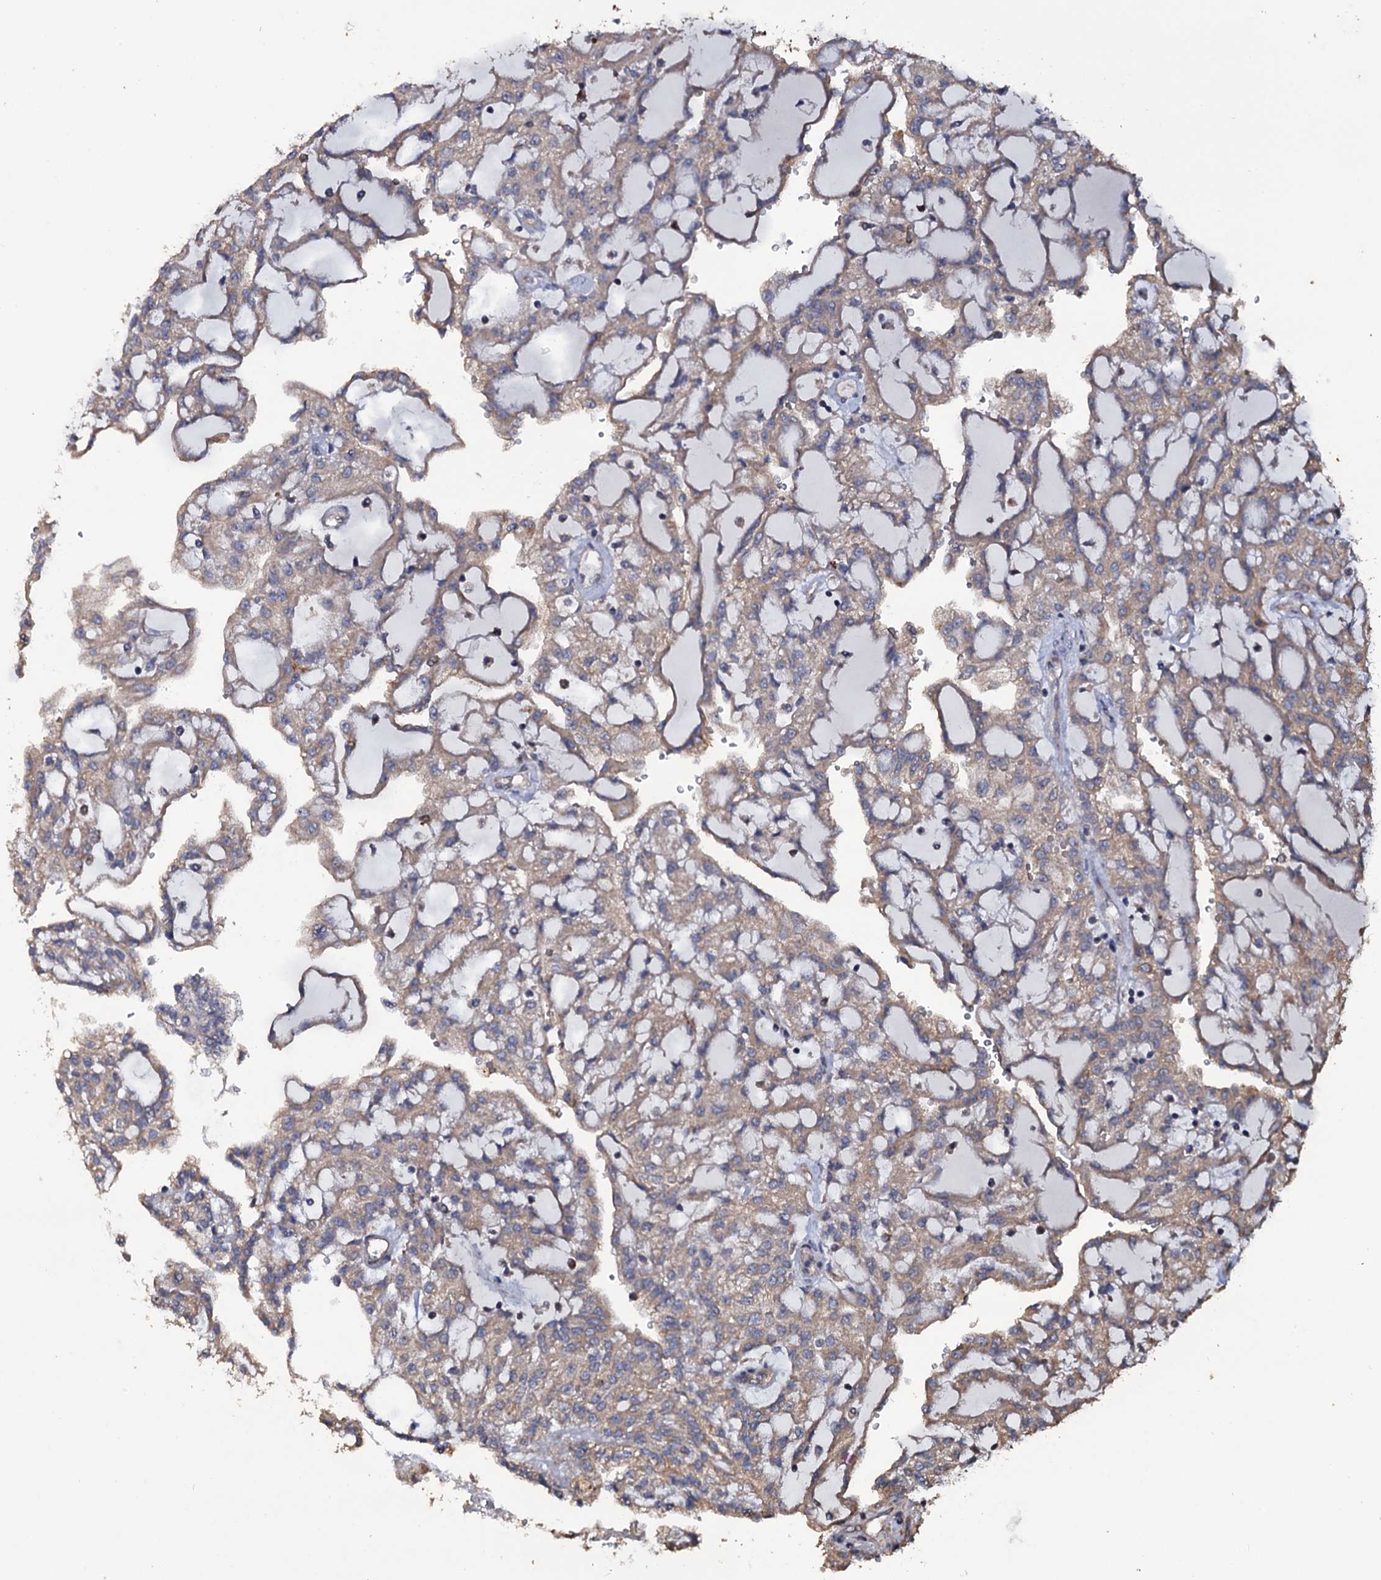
{"staining": {"intensity": "weak", "quantity": "25%-75%", "location": "cytoplasmic/membranous"}, "tissue": "renal cancer", "cell_type": "Tumor cells", "image_type": "cancer", "snomed": [{"axis": "morphology", "description": "Adenocarcinoma, NOS"}, {"axis": "topography", "description": "Kidney"}], "caption": "Weak cytoplasmic/membranous positivity is appreciated in approximately 25%-75% of tumor cells in adenocarcinoma (renal). (DAB IHC, brown staining for protein, blue staining for nuclei).", "gene": "TTC23", "patient": {"sex": "male", "age": 63}}